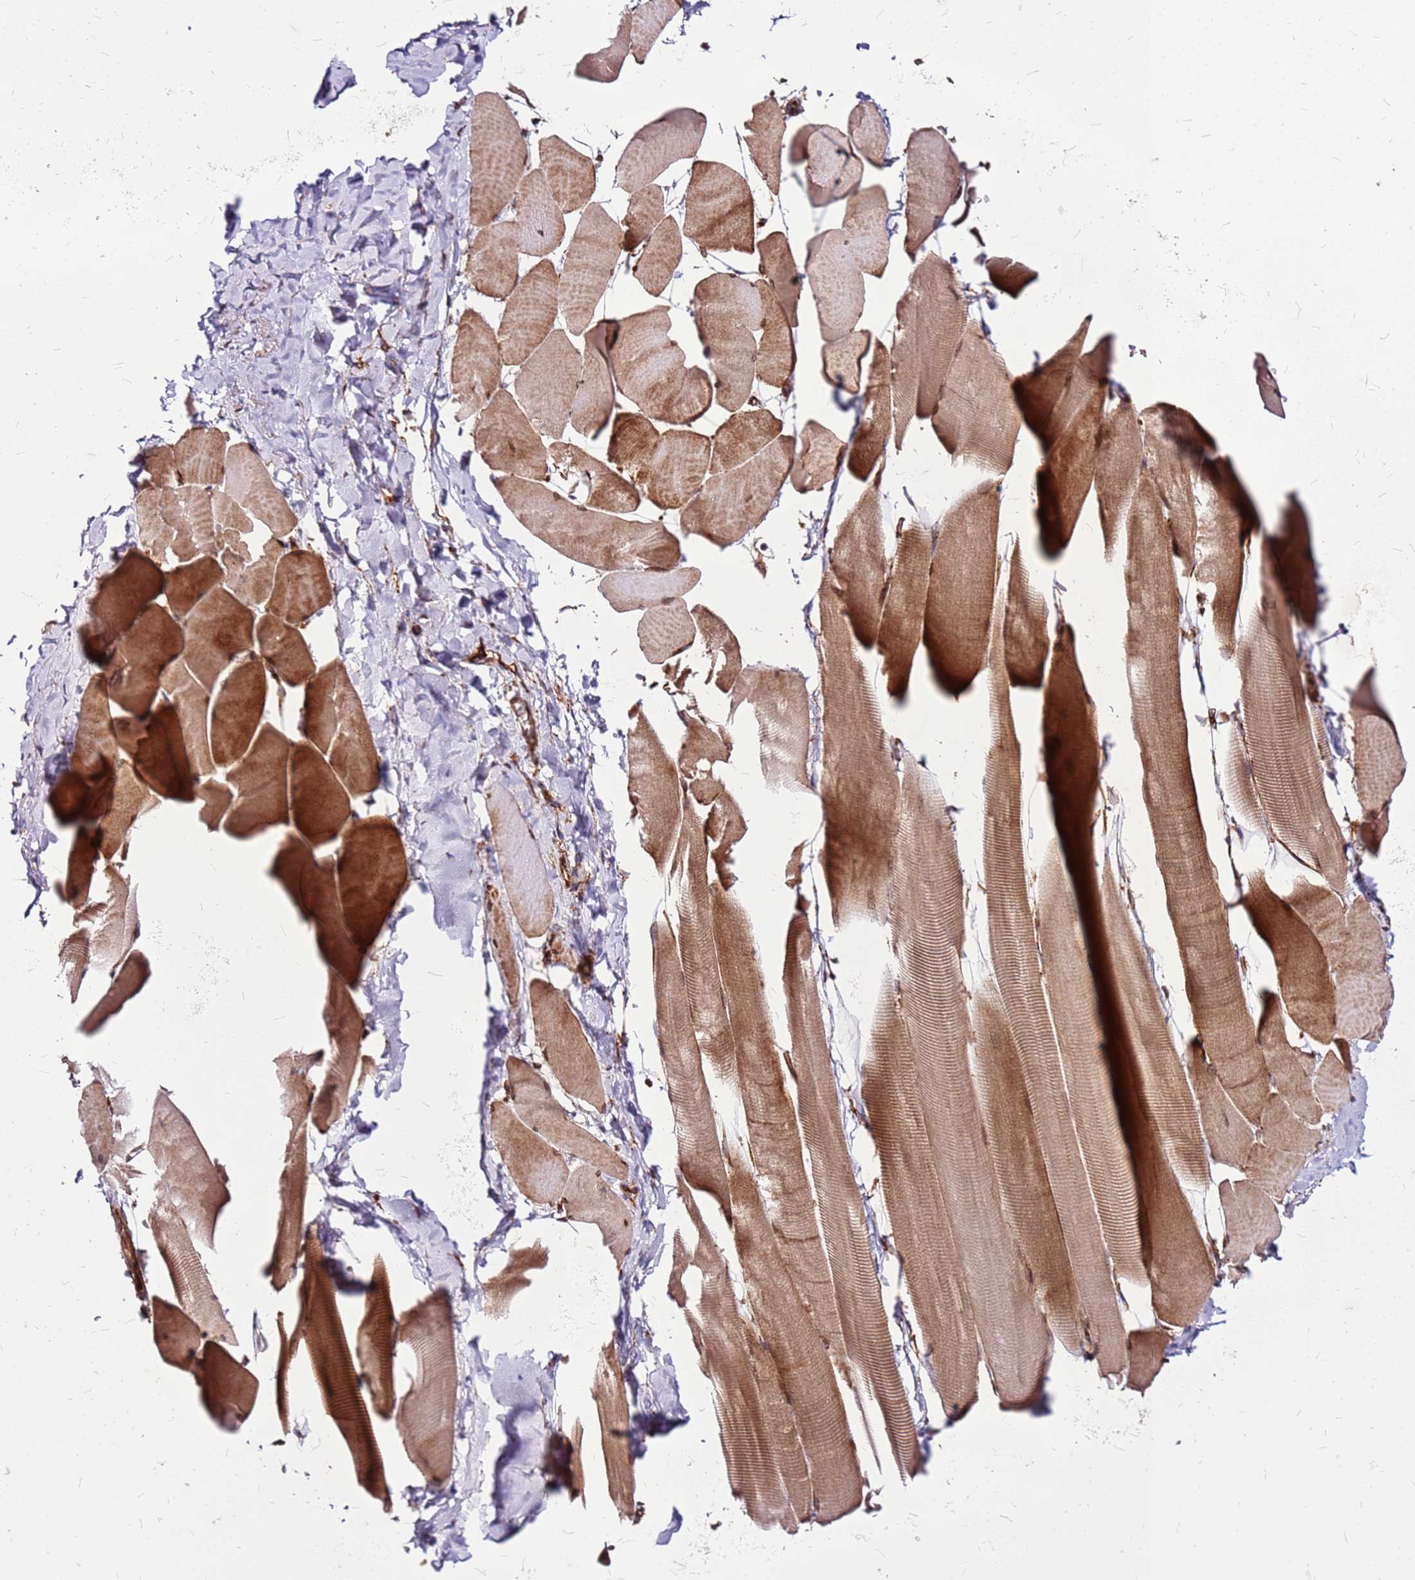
{"staining": {"intensity": "moderate", "quantity": "25%-75%", "location": "cytoplasmic/membranous,nuclear"}, "tissue": "skeletal muscle", "cell_type": "Myocytes", "image_type": "normal", "snomed": [{"axis": "morphology", "description": "Normal tissue, NOS"}, {"axis": "topography", "description": "Skeletal muscle"}], "caption": "Protein expression by immunohistochemistry (IHC) displays moderate cytoplasmic/membranous,nuclear staining in about 25%-75% of myocytes in benign skeletal muscle. The protein is shown in brown color, while the nuclei are stained blue.", "gene": "TOPAZ1", "patient": {"sex": "male", "age": 25}}